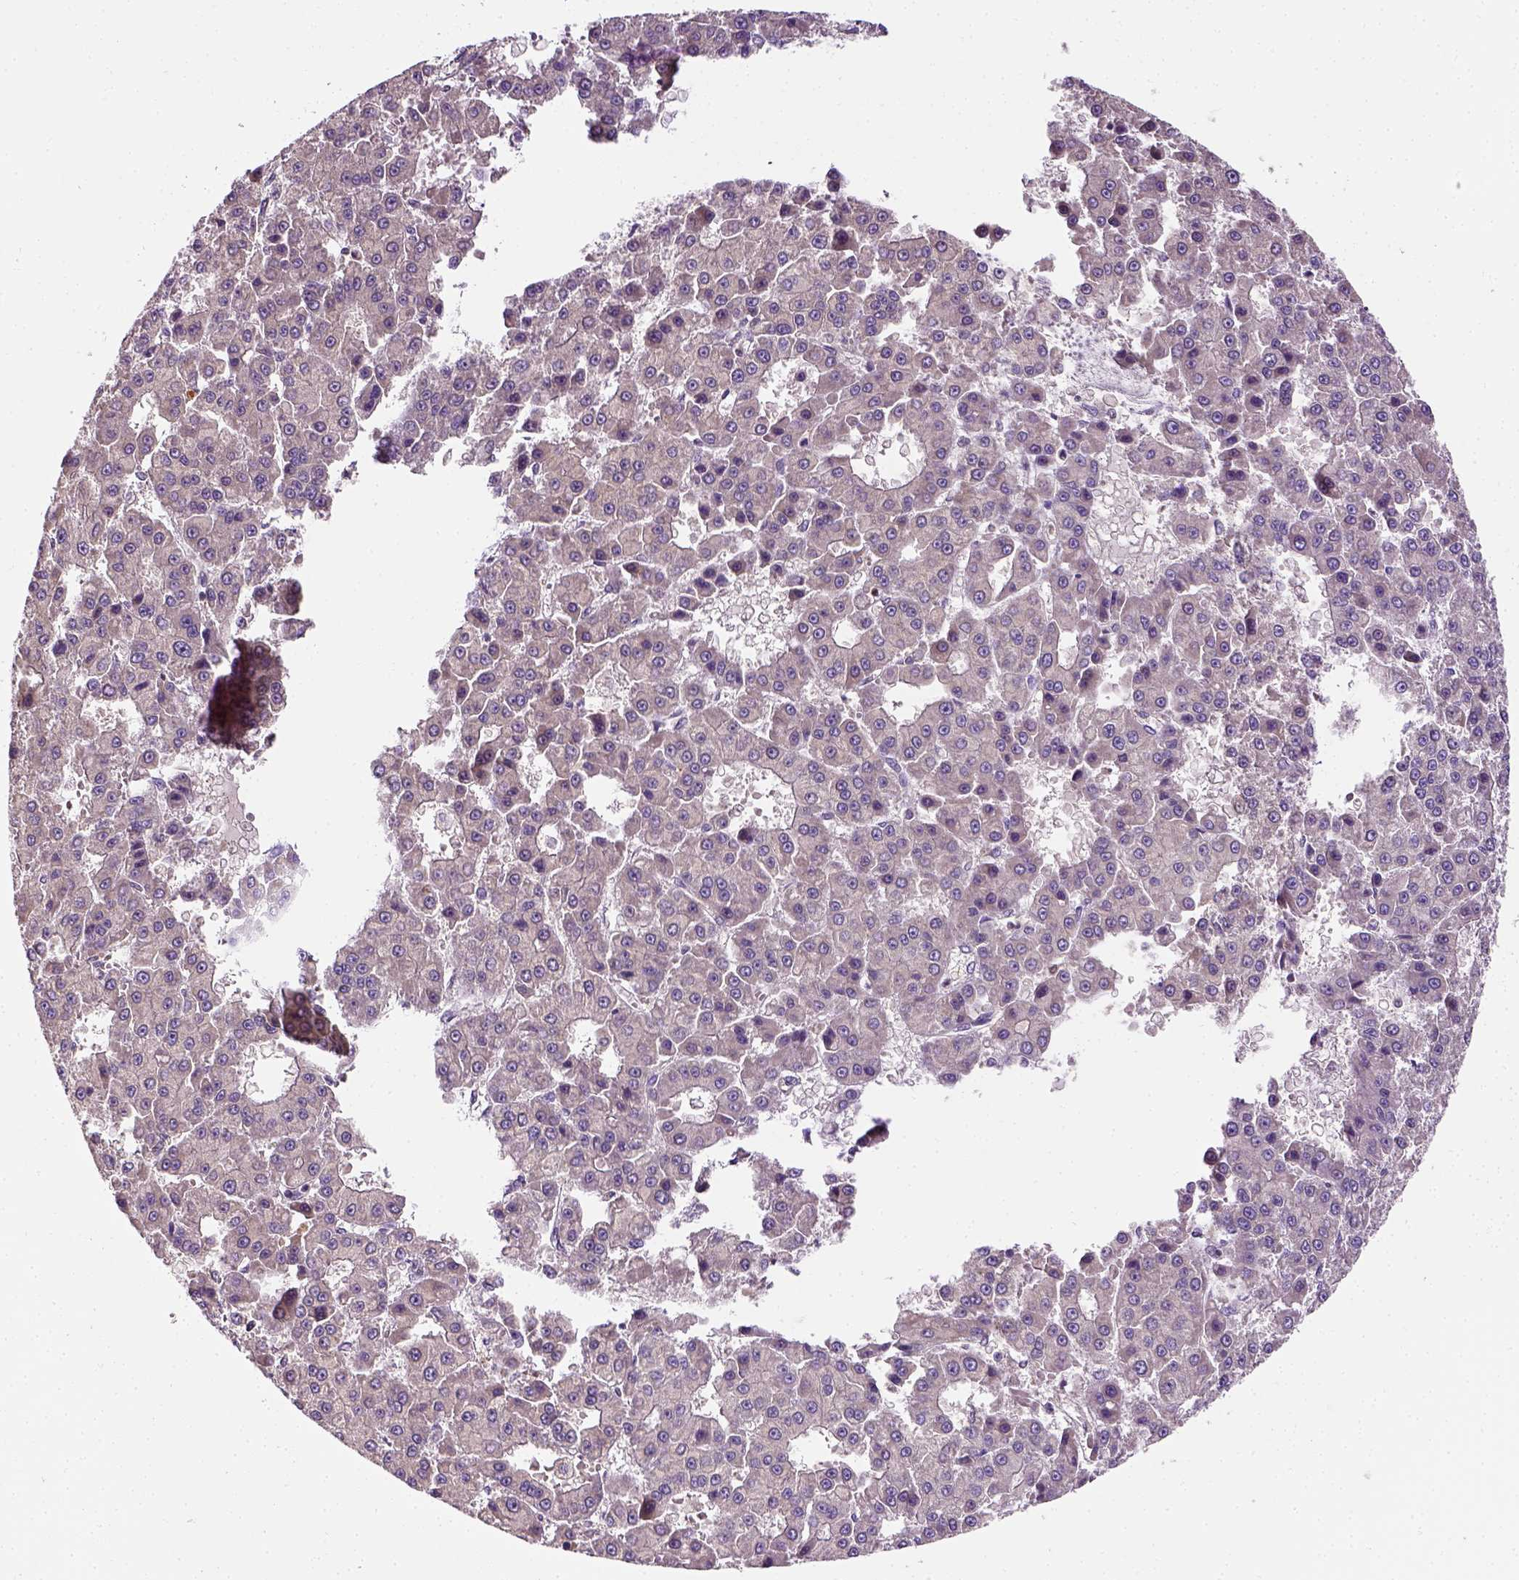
{"staining": {"intensity": "negative", "quantity": "none", "location": "none"}, "tissue": "liver cancer", "cell_type": "Tumor cells", "image_type": "cancer", "snomed": [{"axis": "morphology", "description": "Carcinoma, Hepatocellular, NOS"}, {"axis": "topography", "description": "Liver"}], "caption": "A photomicrograph of liver hepatocellular carcinoma stained for a protein reveals no brown staining in tumor cells.", "gene": "MATK", "patient": {"sex": "male", "age": 70}}